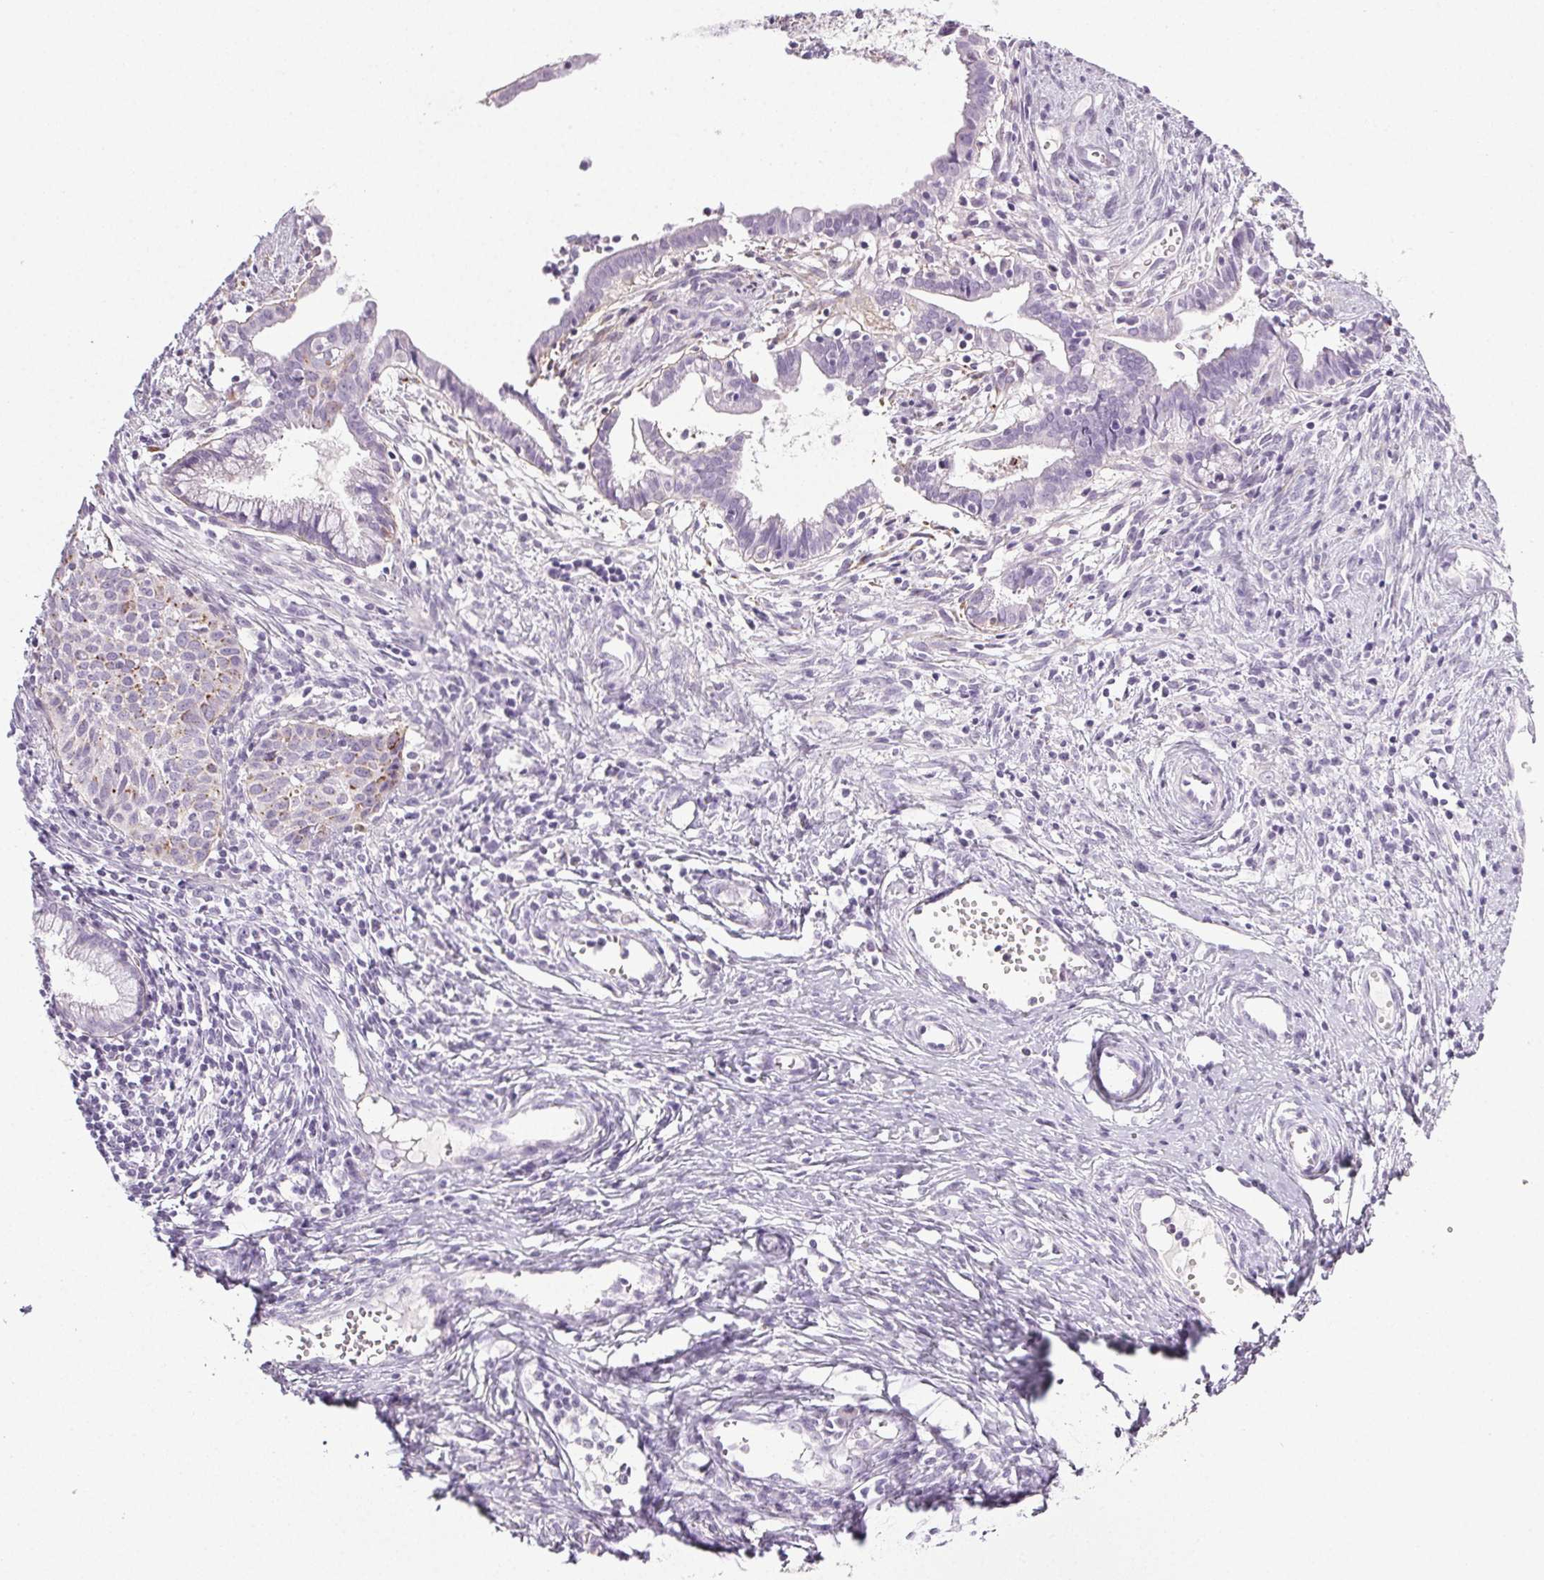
{"staining": {"intensity": "weak", "quantity": "<25%", "location": "cytoplasmic/membranous"}, "tissue": "cervical cancer", "cell_type": "Tumor cells", "image_type": "cancer", "snomed": [{"axis": "morphology", "description": "Squamous cell carcinoma, NOS"}, {"axis": "topography", "description": "Cervix"}], "caption": "Tumor cells are negative for brown protein staining in cervical squamous cell carcinoma.", "gene": "COL7A1", "patient": {"sex": "female", "age": 38}}